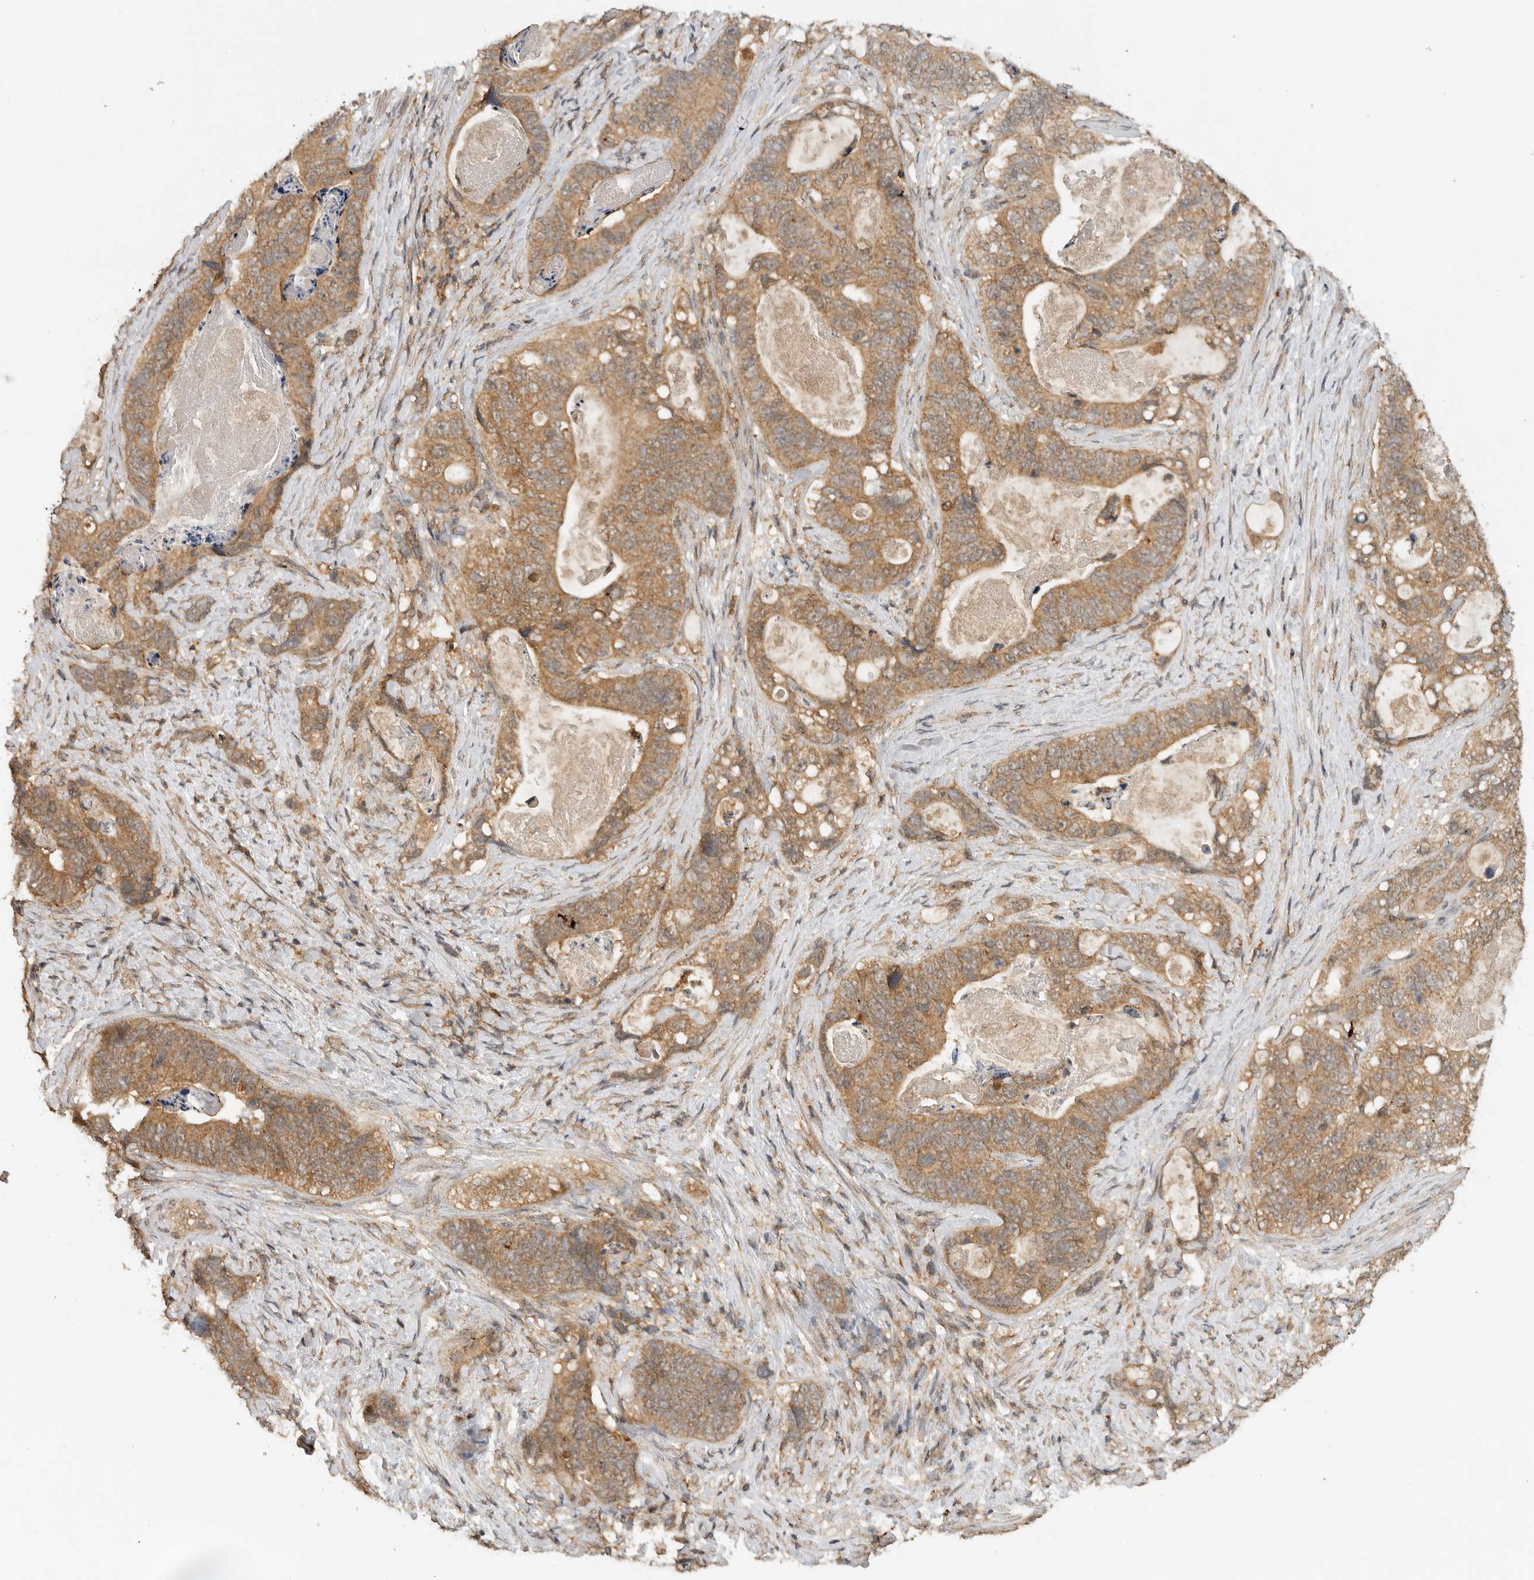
{"staining": {"intensity": "moderate", "quantity": ">75%", "location": "cytoplasmic/membranous"}, "tissue": "stomach cancer", "cell_type": "Tumor cells", "image_type": "cancer", "snomed": [{"axis": "morphology", "description": "Normal tissue, NOS"}, {"axis": "morphology", "description": "Adenocarcinoma, NOS"}, {"axis": "topography", "description": "Stomach"}], "caption": "Immunohistochemistry (IHC) histopathology image of stomach cancer stained for a protein (brown), which shows medium levels of moderate cytoplasmic/membranous staining in approximately >75% of tumor cells.", "gene": "ICOSLG", "patient": {"sex": "female", "age": 89}}